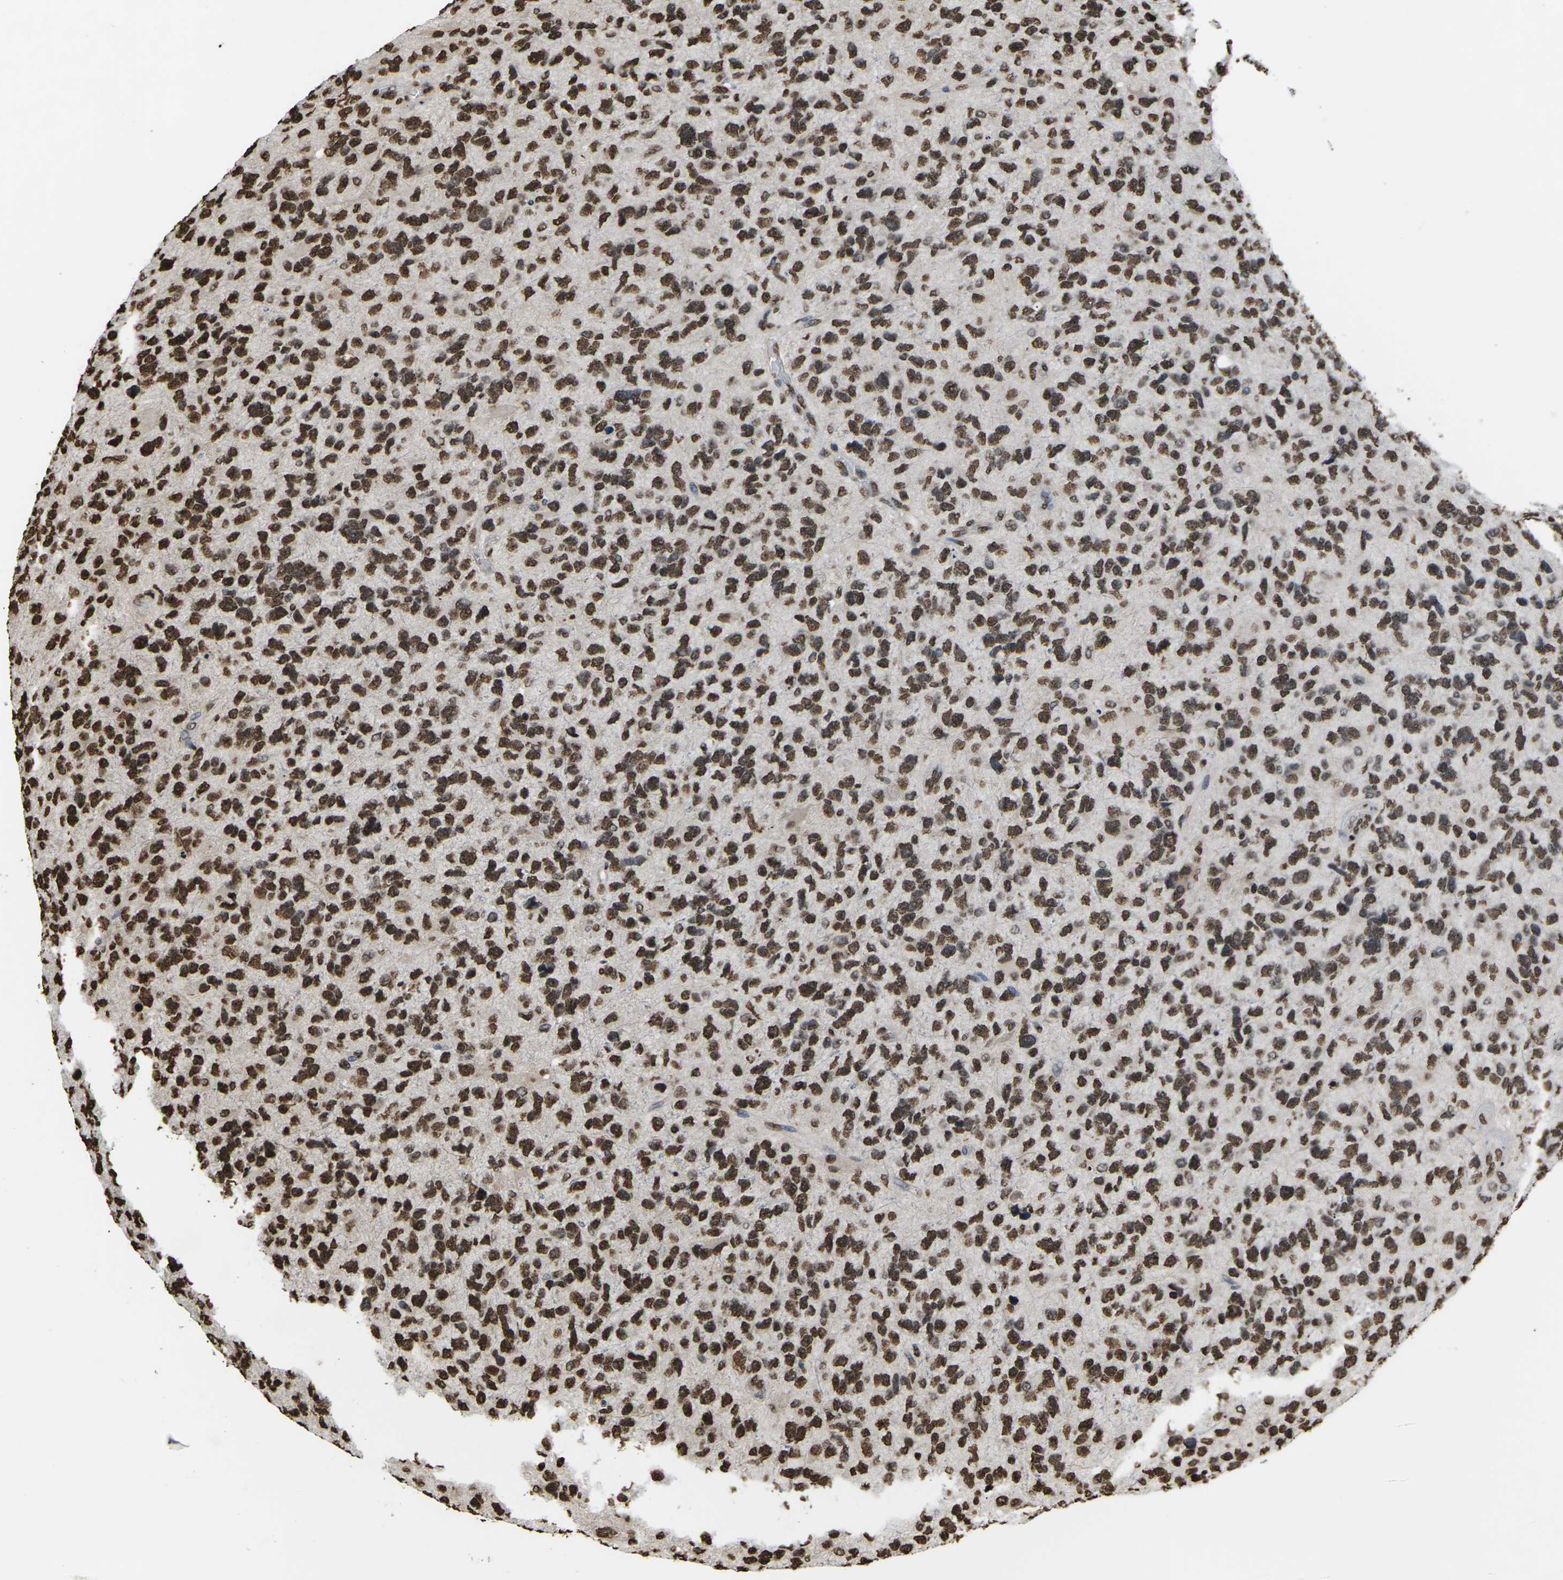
{"staining": {"intensity": "strong", "quantity": ">75%", "location": "nuclear"}, "tissue": "glioma", "cell_type": "Tumor cells", "image_type": "cancer", "snomed": [{"axis": "morphology", "description": "Glioma, malignant, High grade"}, {"axis": "topography", "description": "Brain"}], "caption": "An IHC photomicrograph of neoplastic tissue is shown. Protein staining in brown labels strong nuclear positivity in glioma within tumor cells.", "gene": "EMSY", "patient": {"sex": "female", "age": 58}}